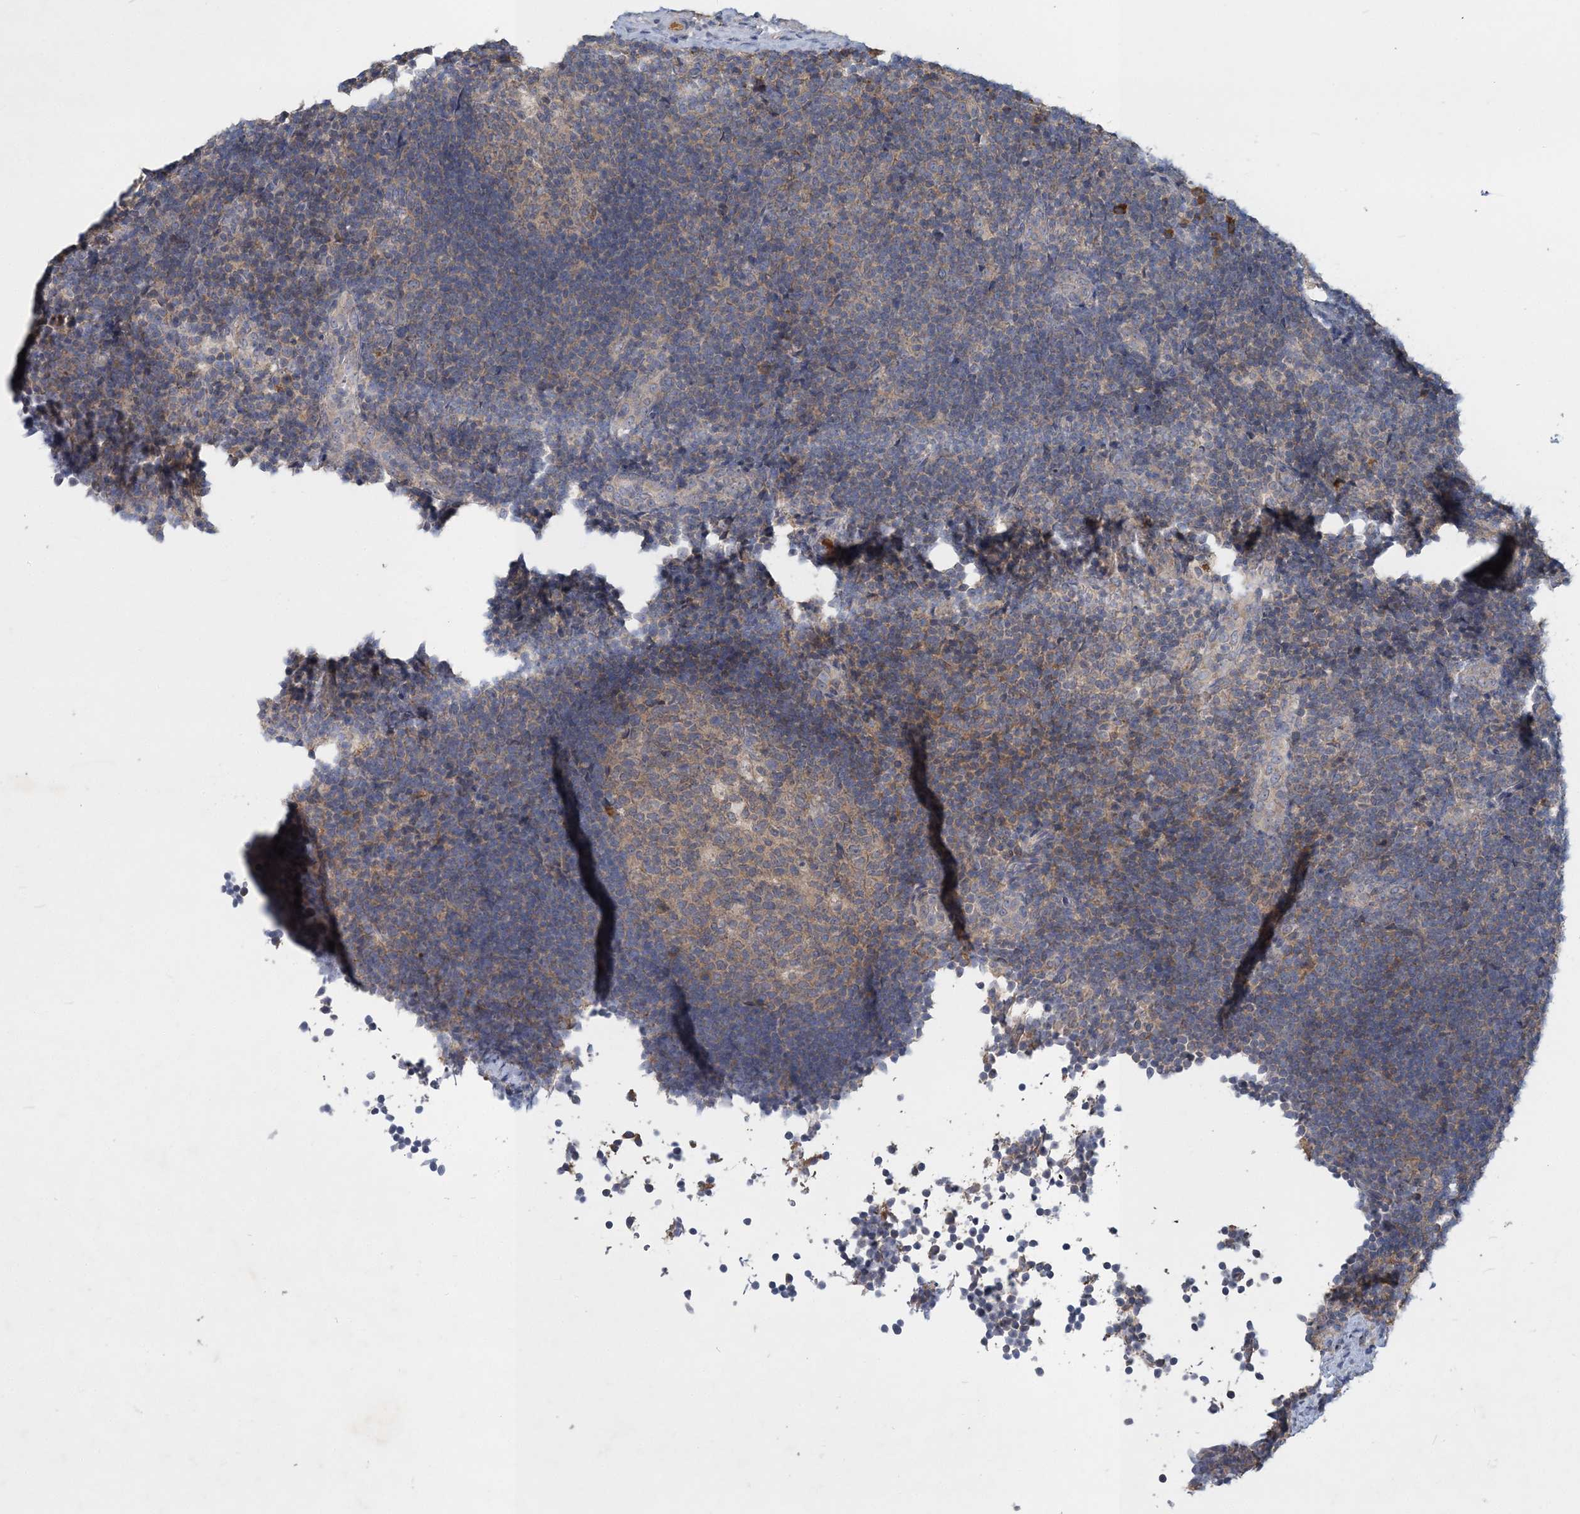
{"staining": {"intensity": "weak", "quantity": "25%-75%", "location": "cytoplasmic/membranous"}, "tissue": "lymph node", "cell_type": "Germinal center cells", "image_type": "normal", "snomed": [{"axis": "morphology", "description": "Normal tissue, NOS"}, {"axis": "topography", "description": "Lymph node"}], "caption": "A brown stain shows weak cytoplasmic/membranous positivity of a protein in germinal center cells of unremarkable lymph node.", "gene": "RNF25", "patient": {"sex": "female", "age": 22}}